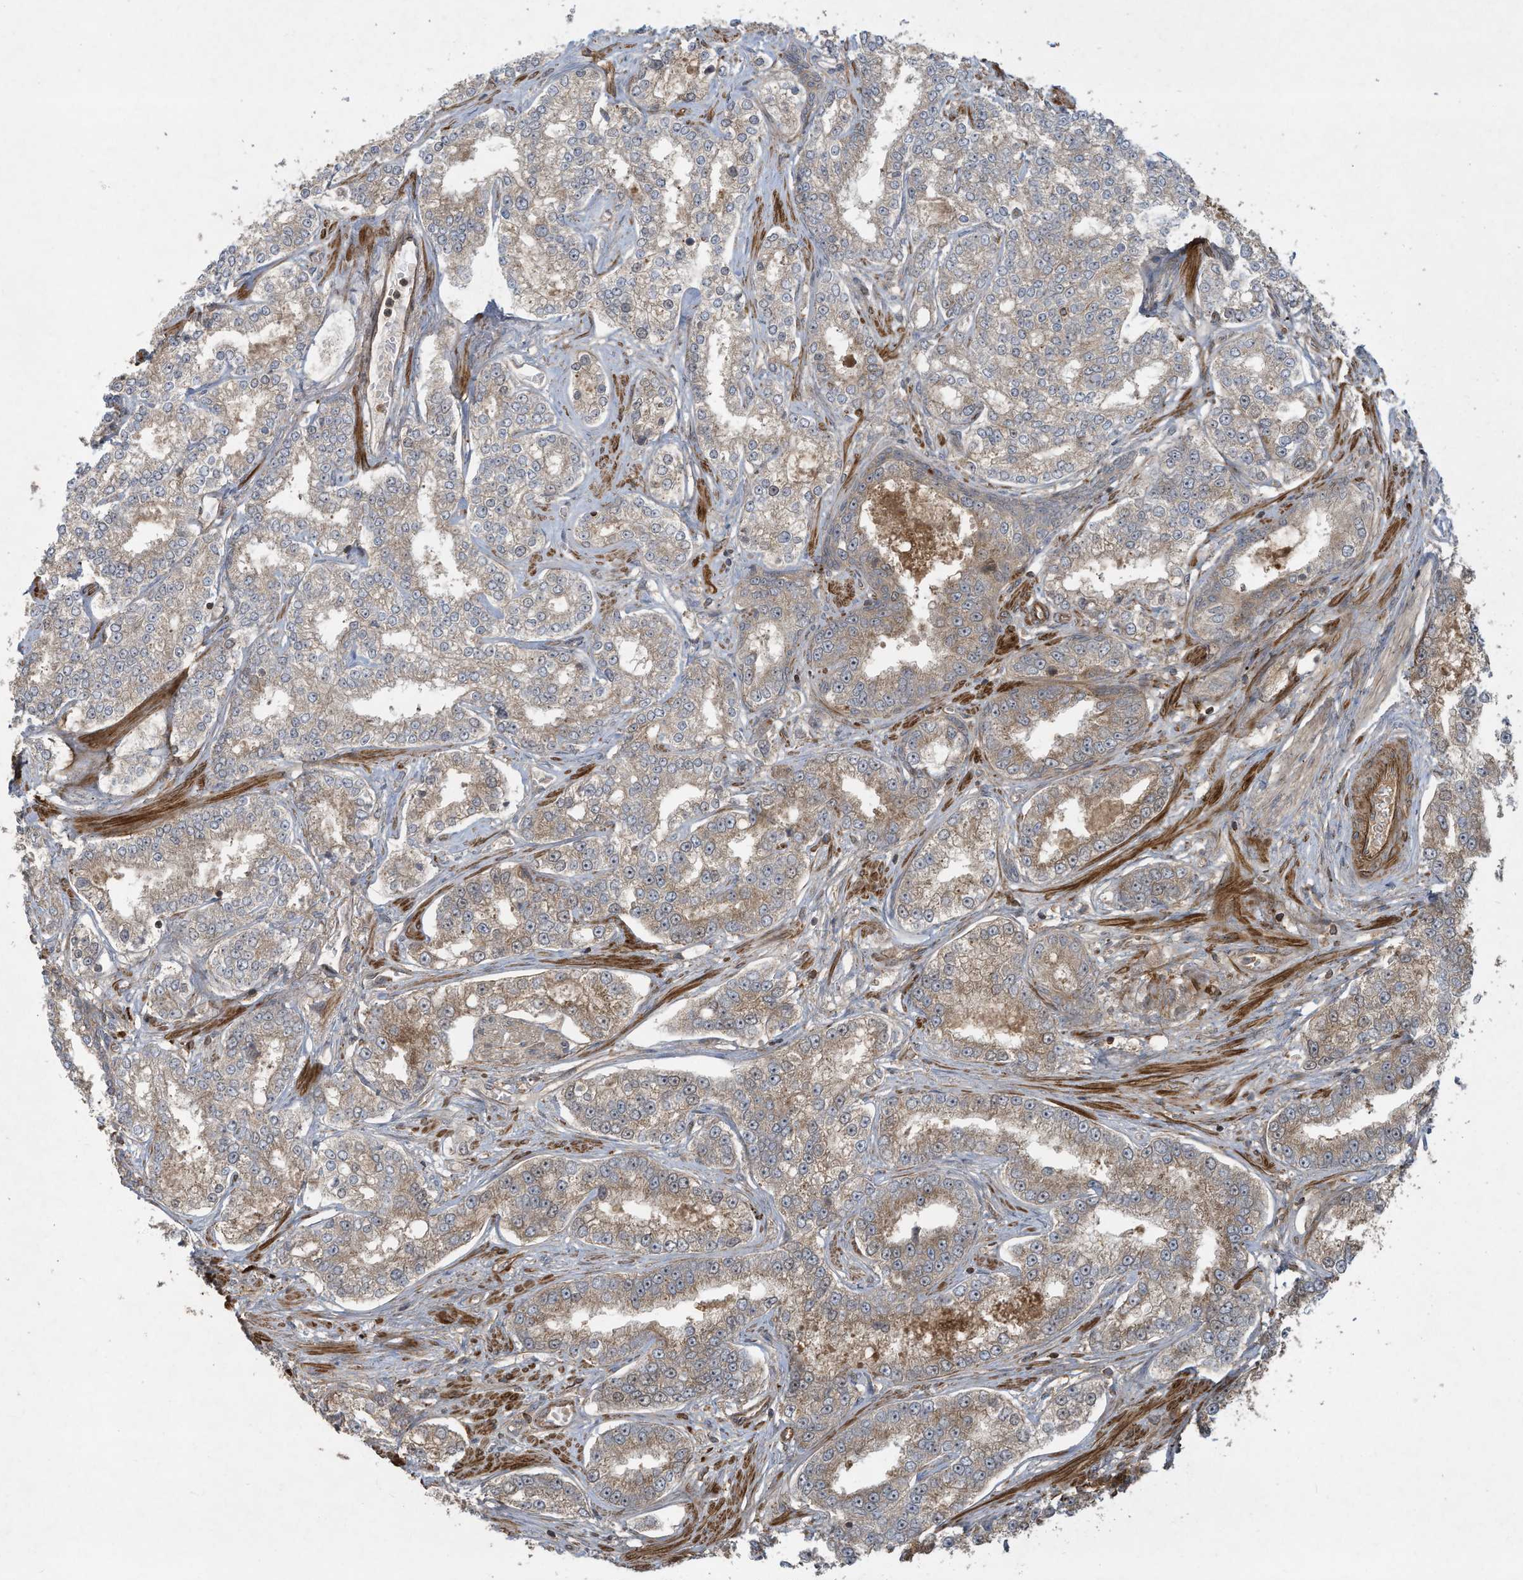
{"staining": {"intensity": "moderate", "quantity": ">75%", "location": "cytoplasmic/membranous"}, "tissue": "prostate cancer", "cell_type": "Tumor cells", "image_type": "cancer", "snomed": [{"axis": "morphology", "description": "Normal tissue, NOS"}, {"axis": "morphology", "description": "Adenocarcinoma, High grade"}, {"axis": "topography", "description": "Prostate"}], "caption": "Immunohistochemistry histopathology image of human prostate cancer (high-grade adenocarcinoma) stained for a protein (brown), which displays medium levels of moderate cytoplasmic/membranous positivity in approximately >75% of tumor cells.", "gene": "DDIT4", "patient": {"sex": "male", "age": 83}}